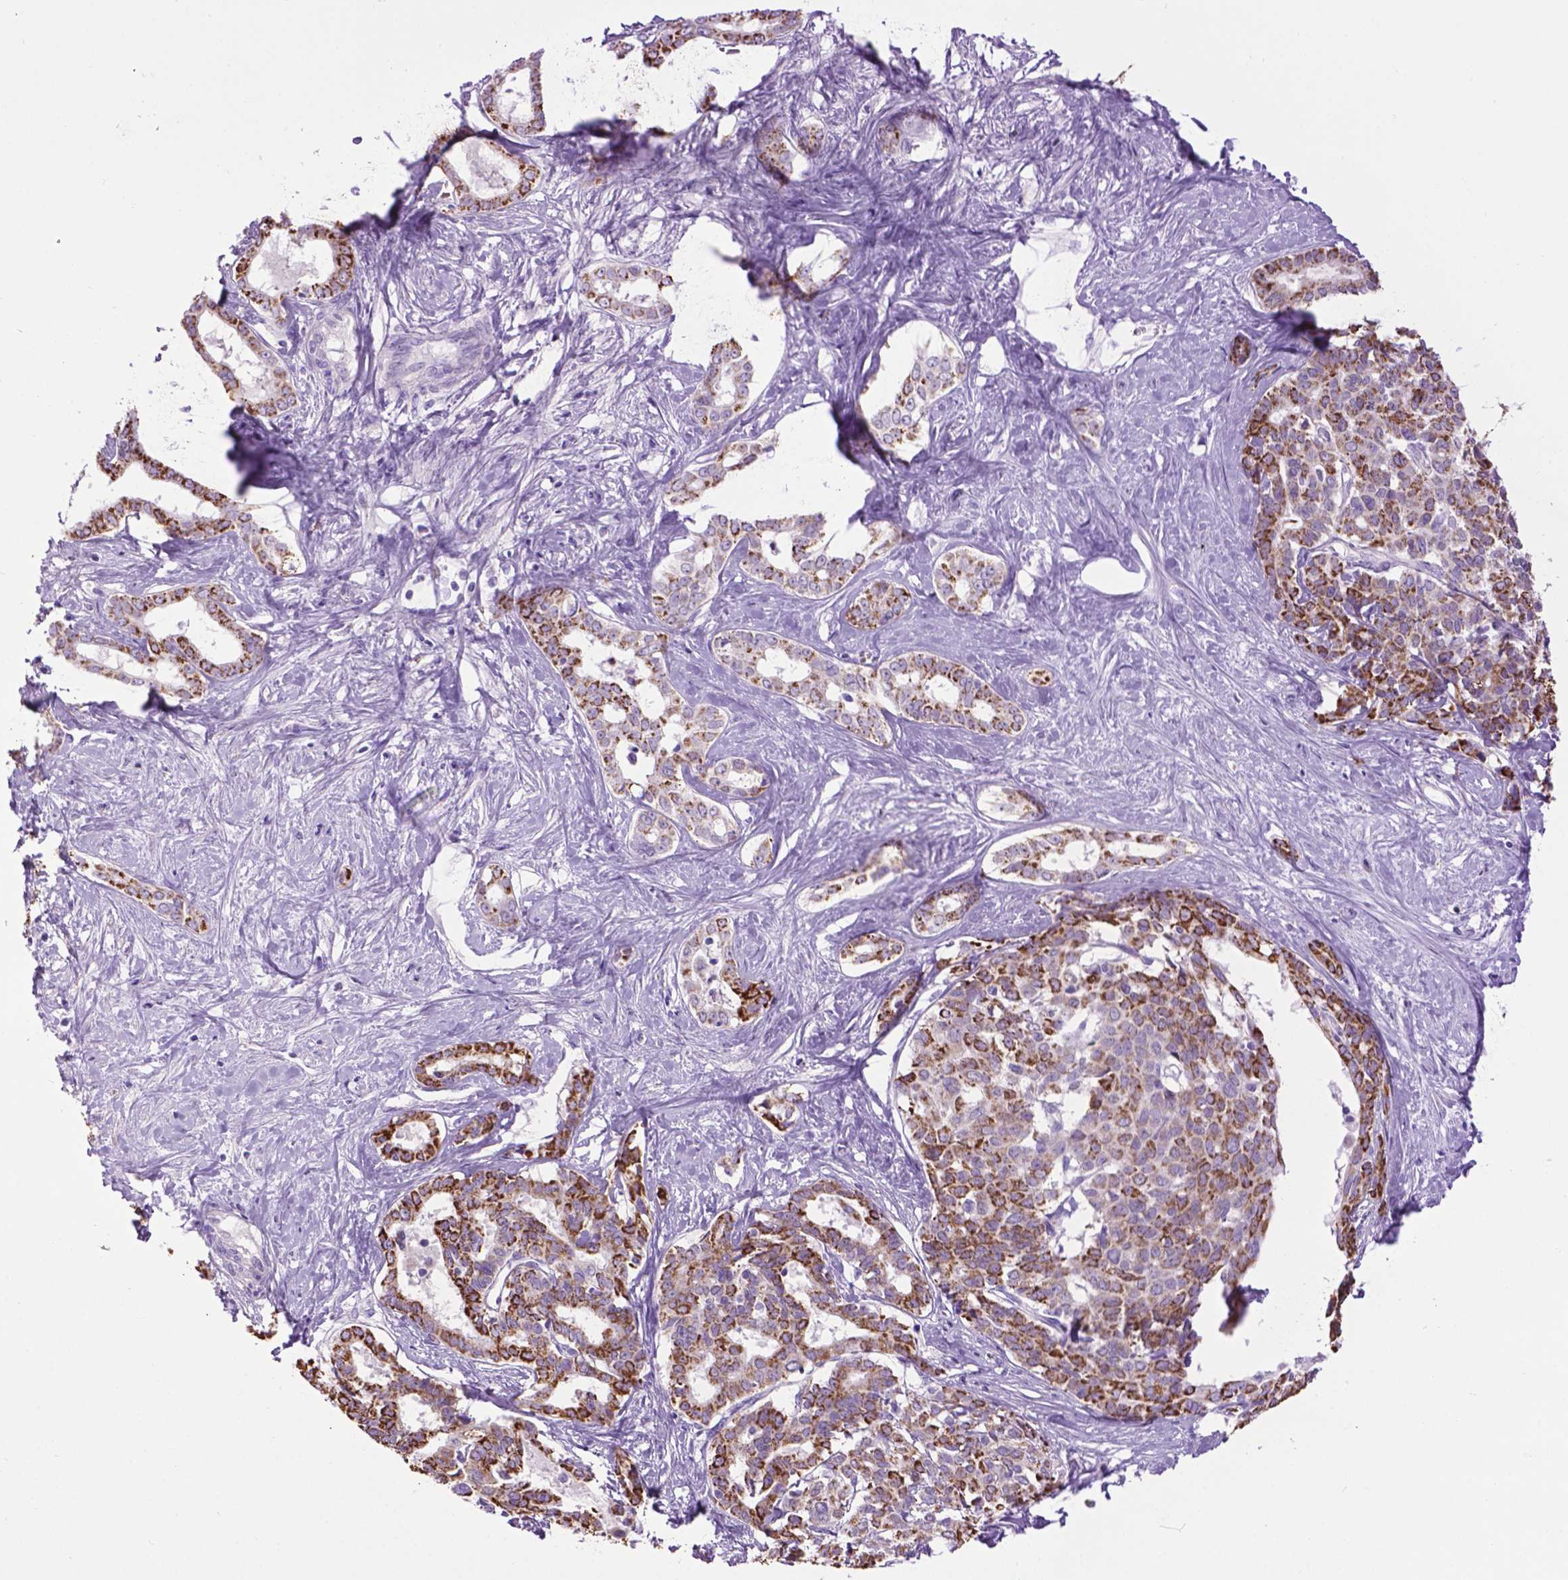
{"staining": {"intensity": "moderate", "quantity": "<25%", "location": "cytoplasmic/membranous"}, "tissue": "liver cancer", "cell_type": "Tumor cells", "image_type": "cancer", "snomed": [{"axis": "morphology", "description": "Cholangiocarcinoma"}, {"axis": "topography", "description": "Liver"}], "caption": "A brown stain highlights moderate cytoplasmic/membranous positivity of a protein in liver cancer (cholangiocarcinoma) tumor cells.", "gene": "TMEM132E", "patient": {"sex": "female", "age": 47}}